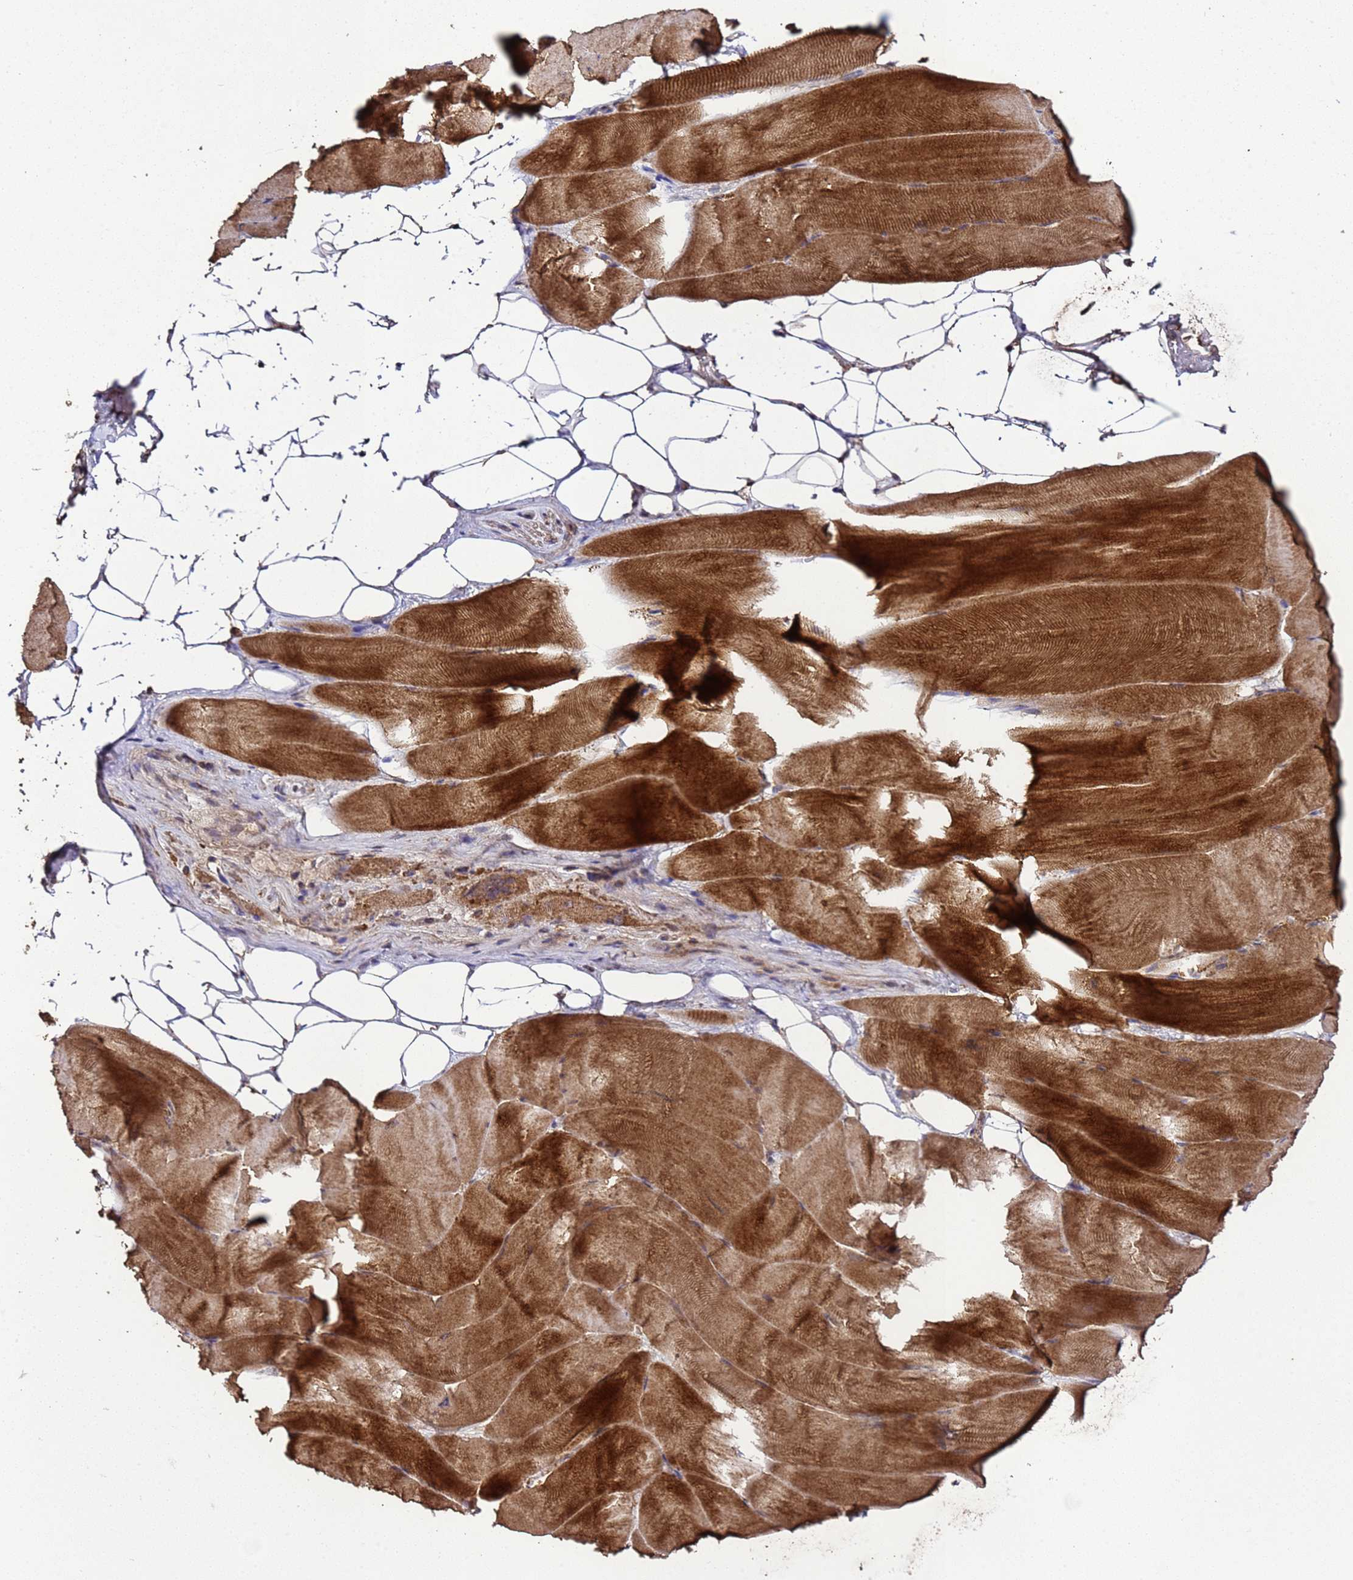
{"staining": {"intensity": "strong", "quantity": ">75%", "location": "cytoplasmic/membranous"}, "tissue": "skeletal muscle", "cell_type": "Myocytes", "image_type": "normal", "snomed": [{"axis": "morphology", "description": "Normal tissue, NOS"}, {"axis": "topography", "description": "Skeletal muscle"}], "caption": "Skeletal muscle stained with DAB IHC demonstrates high levels of strong cytoplasmic/membranous expression in approximately >75% of myocytes.", "gene": "HSPBAP1", "patient": {"sex": "female", "age": 64}}